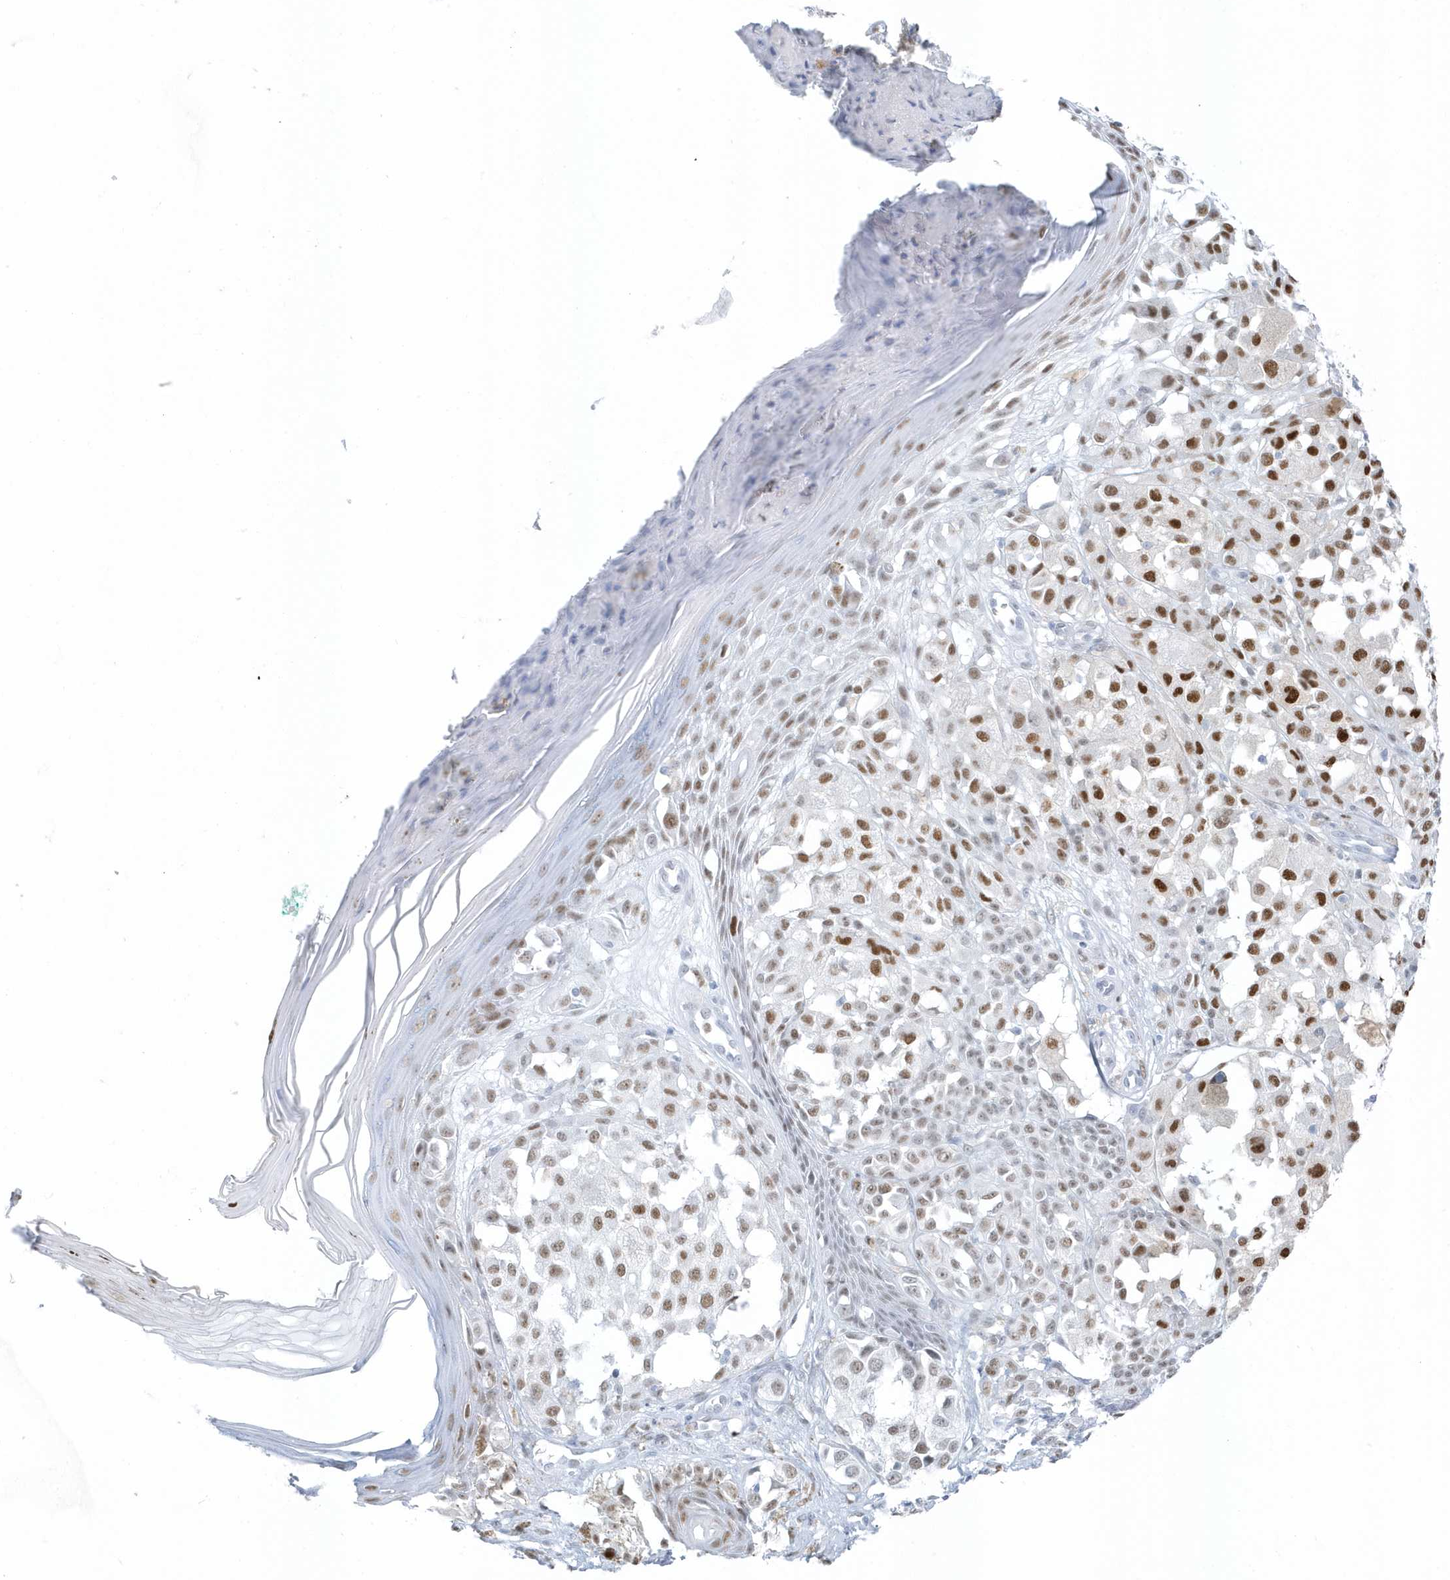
{"staining": {"intensity": "moderate", "quantity": ">75%", "location": "nuclear"}, "tissue": "melanoma", "cell_type": "Tumor cells", "image_type": "cancer", "snomed": [{"axis": "morphology", "description": "Malignant melanoma, NOS"}, {"axis": "topography", "description": "Skin of leg"}], "caption": "A micrograph of human malignant melanoma stained for a protein exhibits moderate nuclear brown staining in tumor cells.", "gene": "SMIM34", "patient": {"sex": "female", "age": 72}}